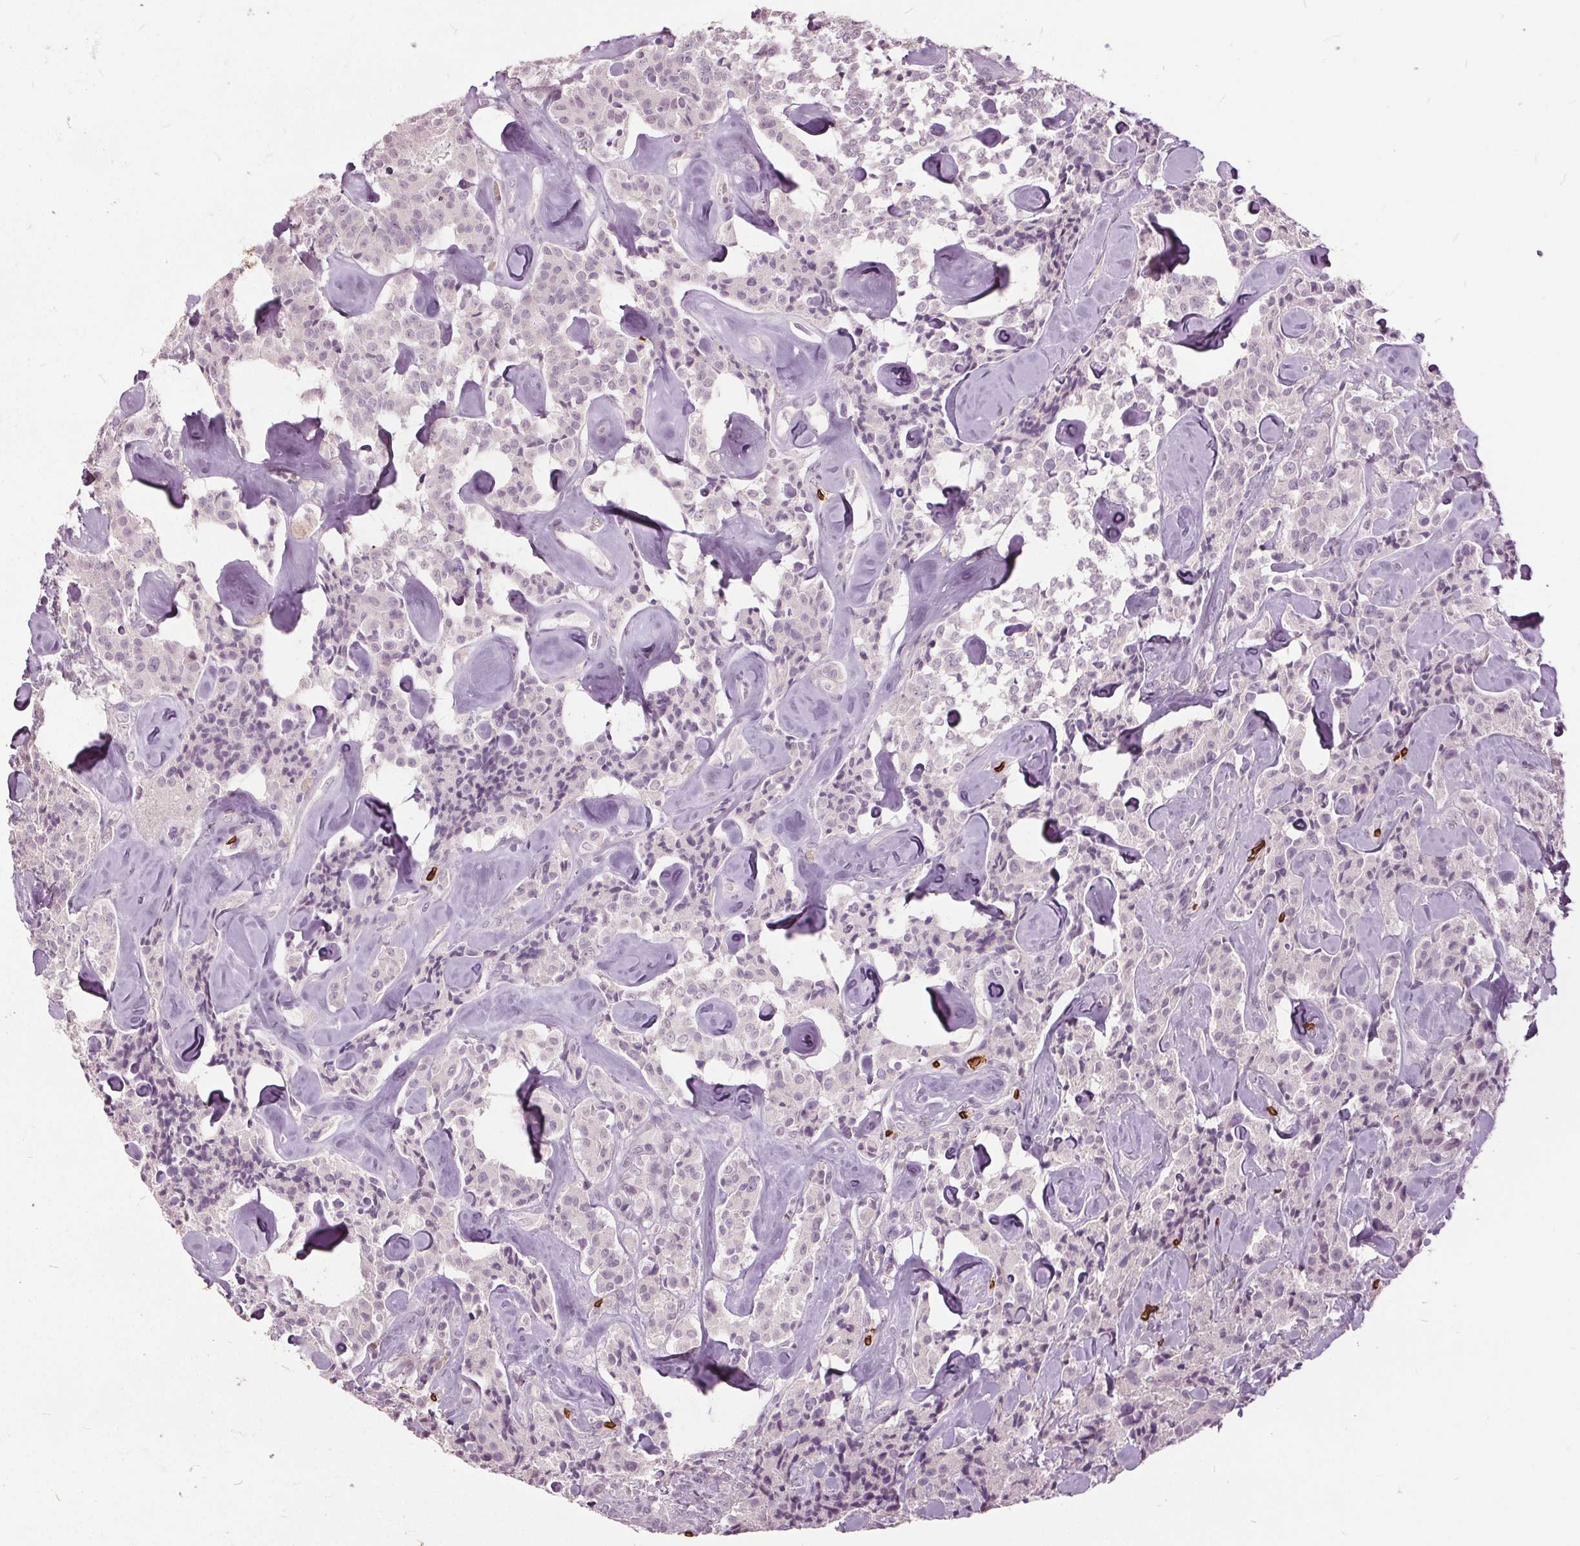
{"staining": {"intensity": "negative", "quantity": "none", "location": "none"}, "tissue": "carcinoid", "cell_type": "Tumor cells", "image_type": "cancer", "snomed": [{"axis": "morphology", "description": "Carcinoid, malignant, NOS"}, {"axis": "topography", "description": "Pancreas"}], "caption": "High magnification brightfield microscopy of carcinoid stained with DAB (3,3'-diaminobenzidine) (brown) and counterstained with hematoxylin (blue): tumor cells show no significant positivity.", "gene": "SLC4A1", "patient": {"sex": "male", "age": 41}}